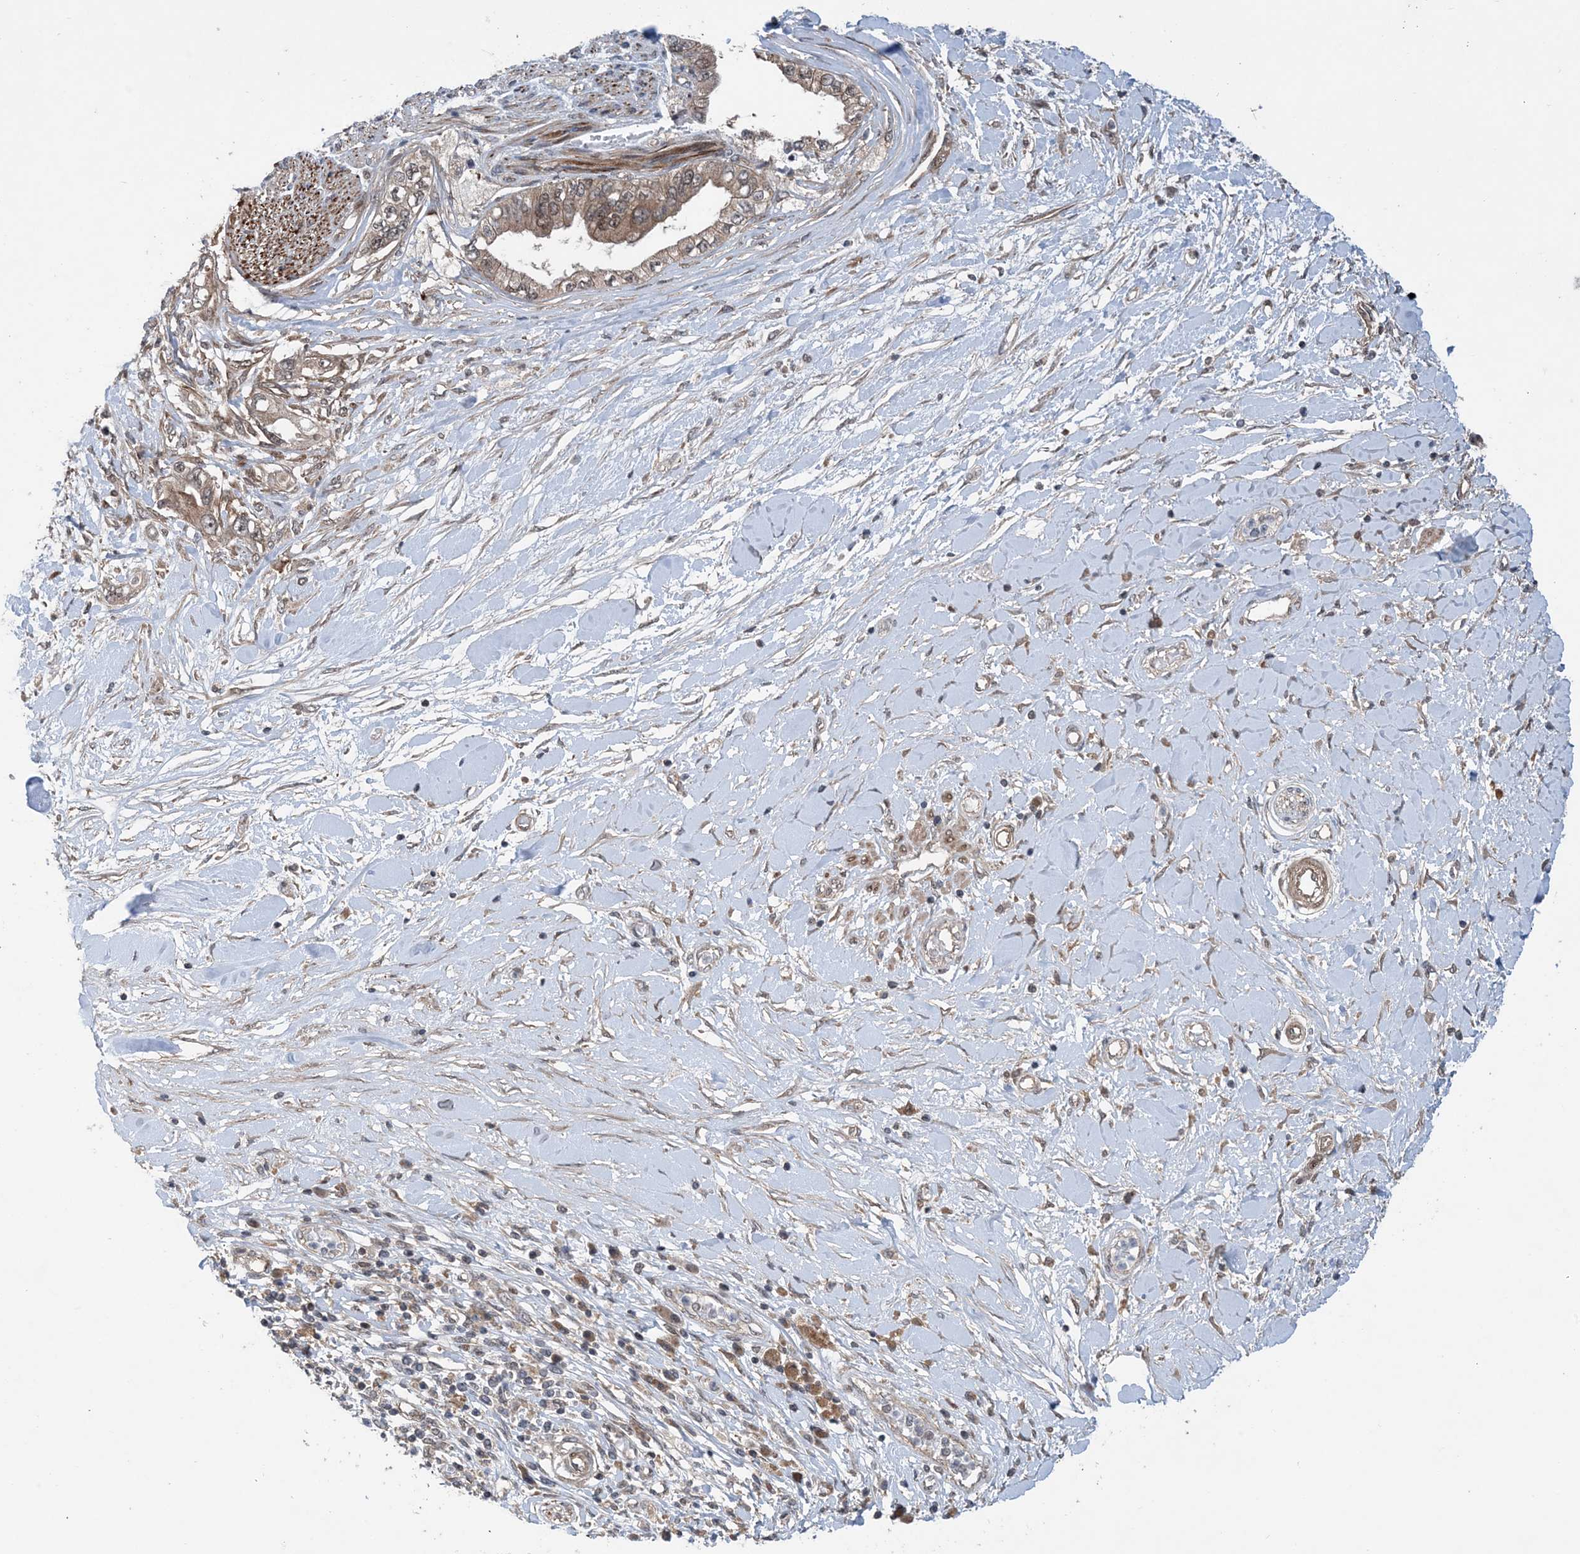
{"staining": {"intensity": "weak", "quantity": ">75%", "location": "cytoplasmic/membranous"}, "tissue": "pancreatic cancer", "cell_type": "Tumor cells", "image_type": "cancer", "snomed": [{"axis": "morphology", "description": "Inflammation, NOS"}, {"axis": "morphology", "description": "Adenocarcinoma, NOS"}, {"axis": "topography", "description": "Pancreas"}], "caption": "Protein staining of pancreatic cancer tissue shows weak cytoplasmic/membranous positivity in about >75% of tumor cells. The protein is stained brown, and the nuclei are stained in blue (DAB (3,3'-diaminobenzidine) IHC with brightfield microscopy, high magnification).", "gene": "HEMK1", "patient": {"sex": "female", "age": 56}}